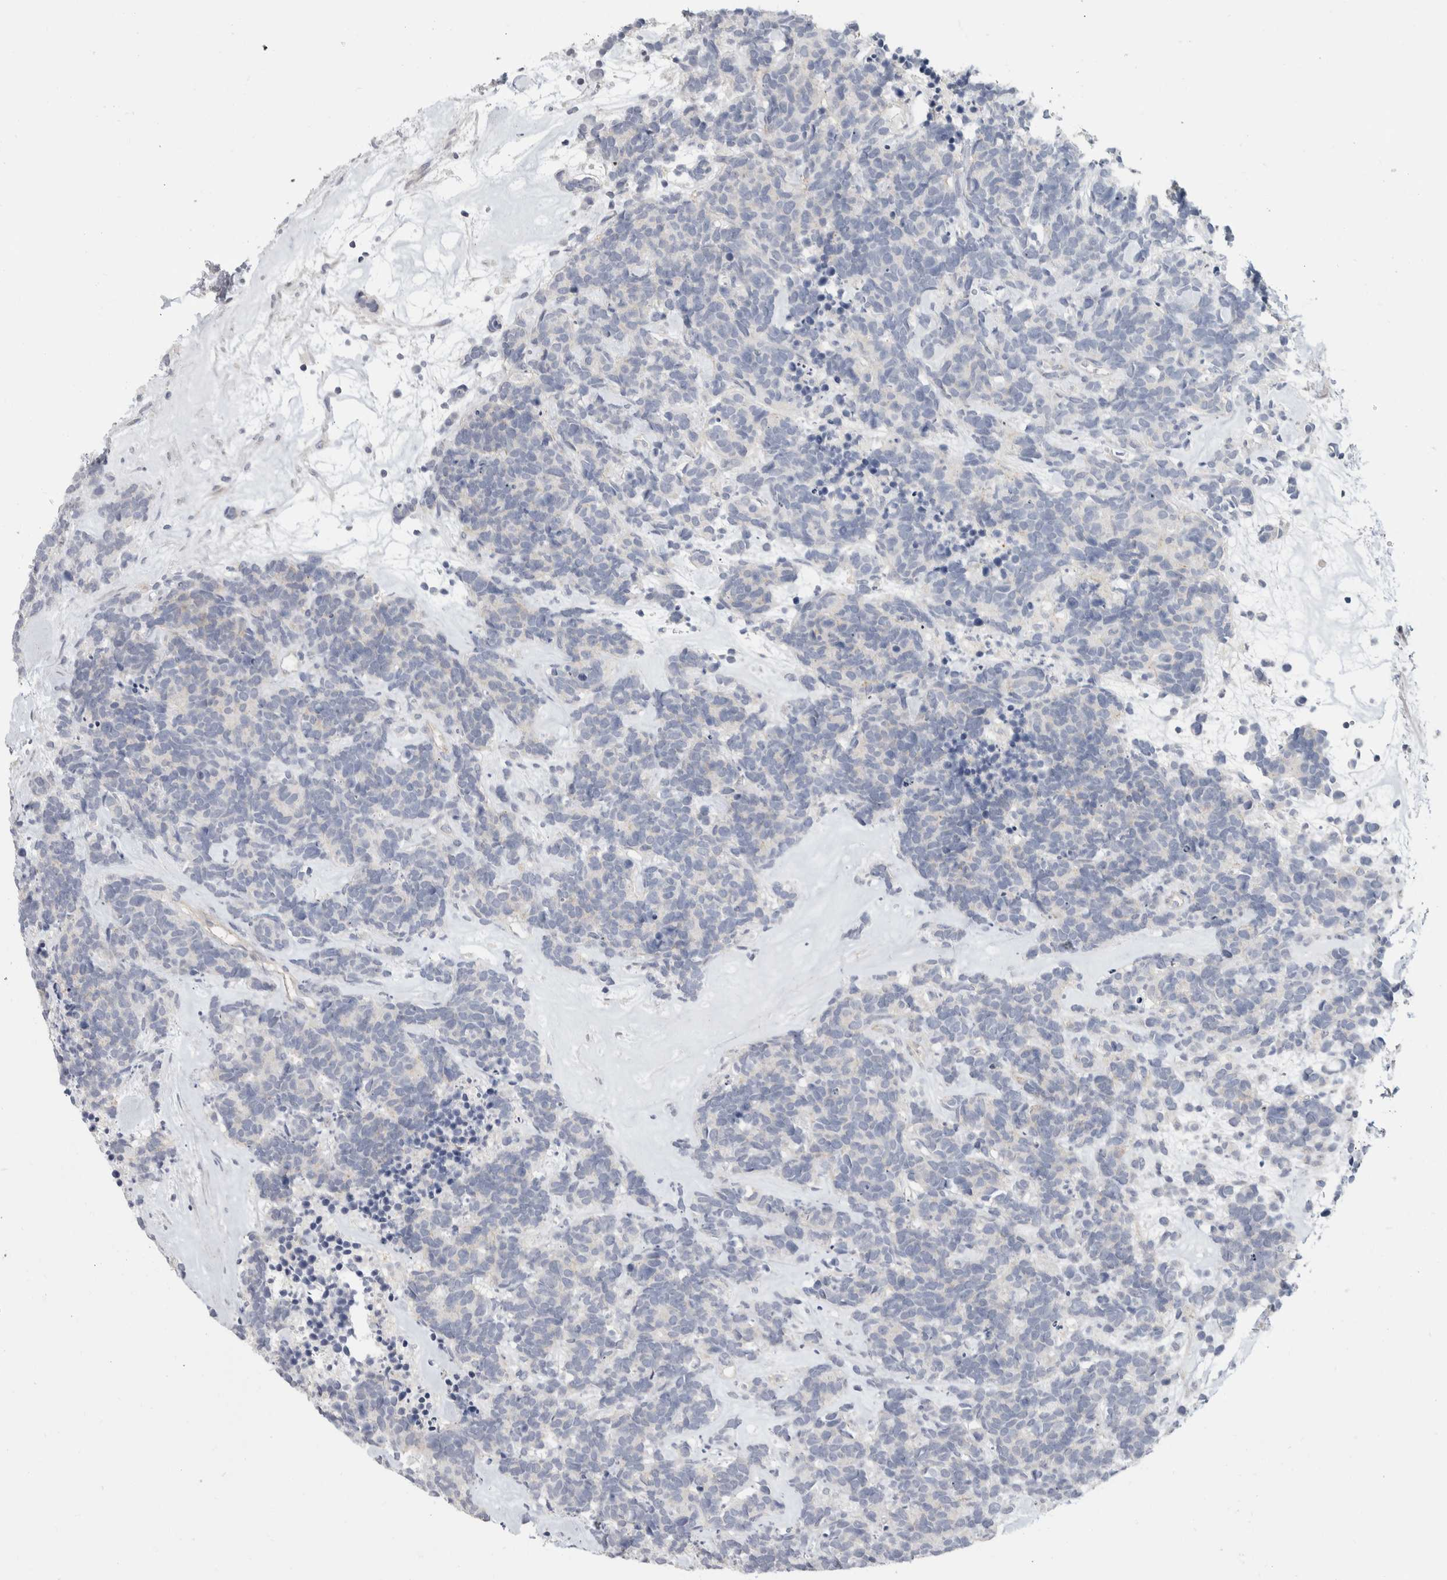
{"staining": {"intensity": "negative", "quantity": "none", "location": "none"}, "tissue": "carcinoid", "cell_type": "Tumor cells", "image_type": "cancer", "snomed": [{"axis": "morphology", "description": "Carcinoma, NOS"}, {"axis": "morphology", "description": "Carcinoid, malignant, NOS"}, {"axis": "topography", "description": "Urinary bladder"}], "caption": "DAB (3,3'-diaminobenzidine) immunohistochemical staining of human carcinoid displays no significant staining in tumor cells. (DAB (3,3'-diaminobenzidine) immunohistochemistry visualized using brightfield microscopy, high magnification).", "gene": "AFP", "patient": {"sex": "male", "age": 57}}